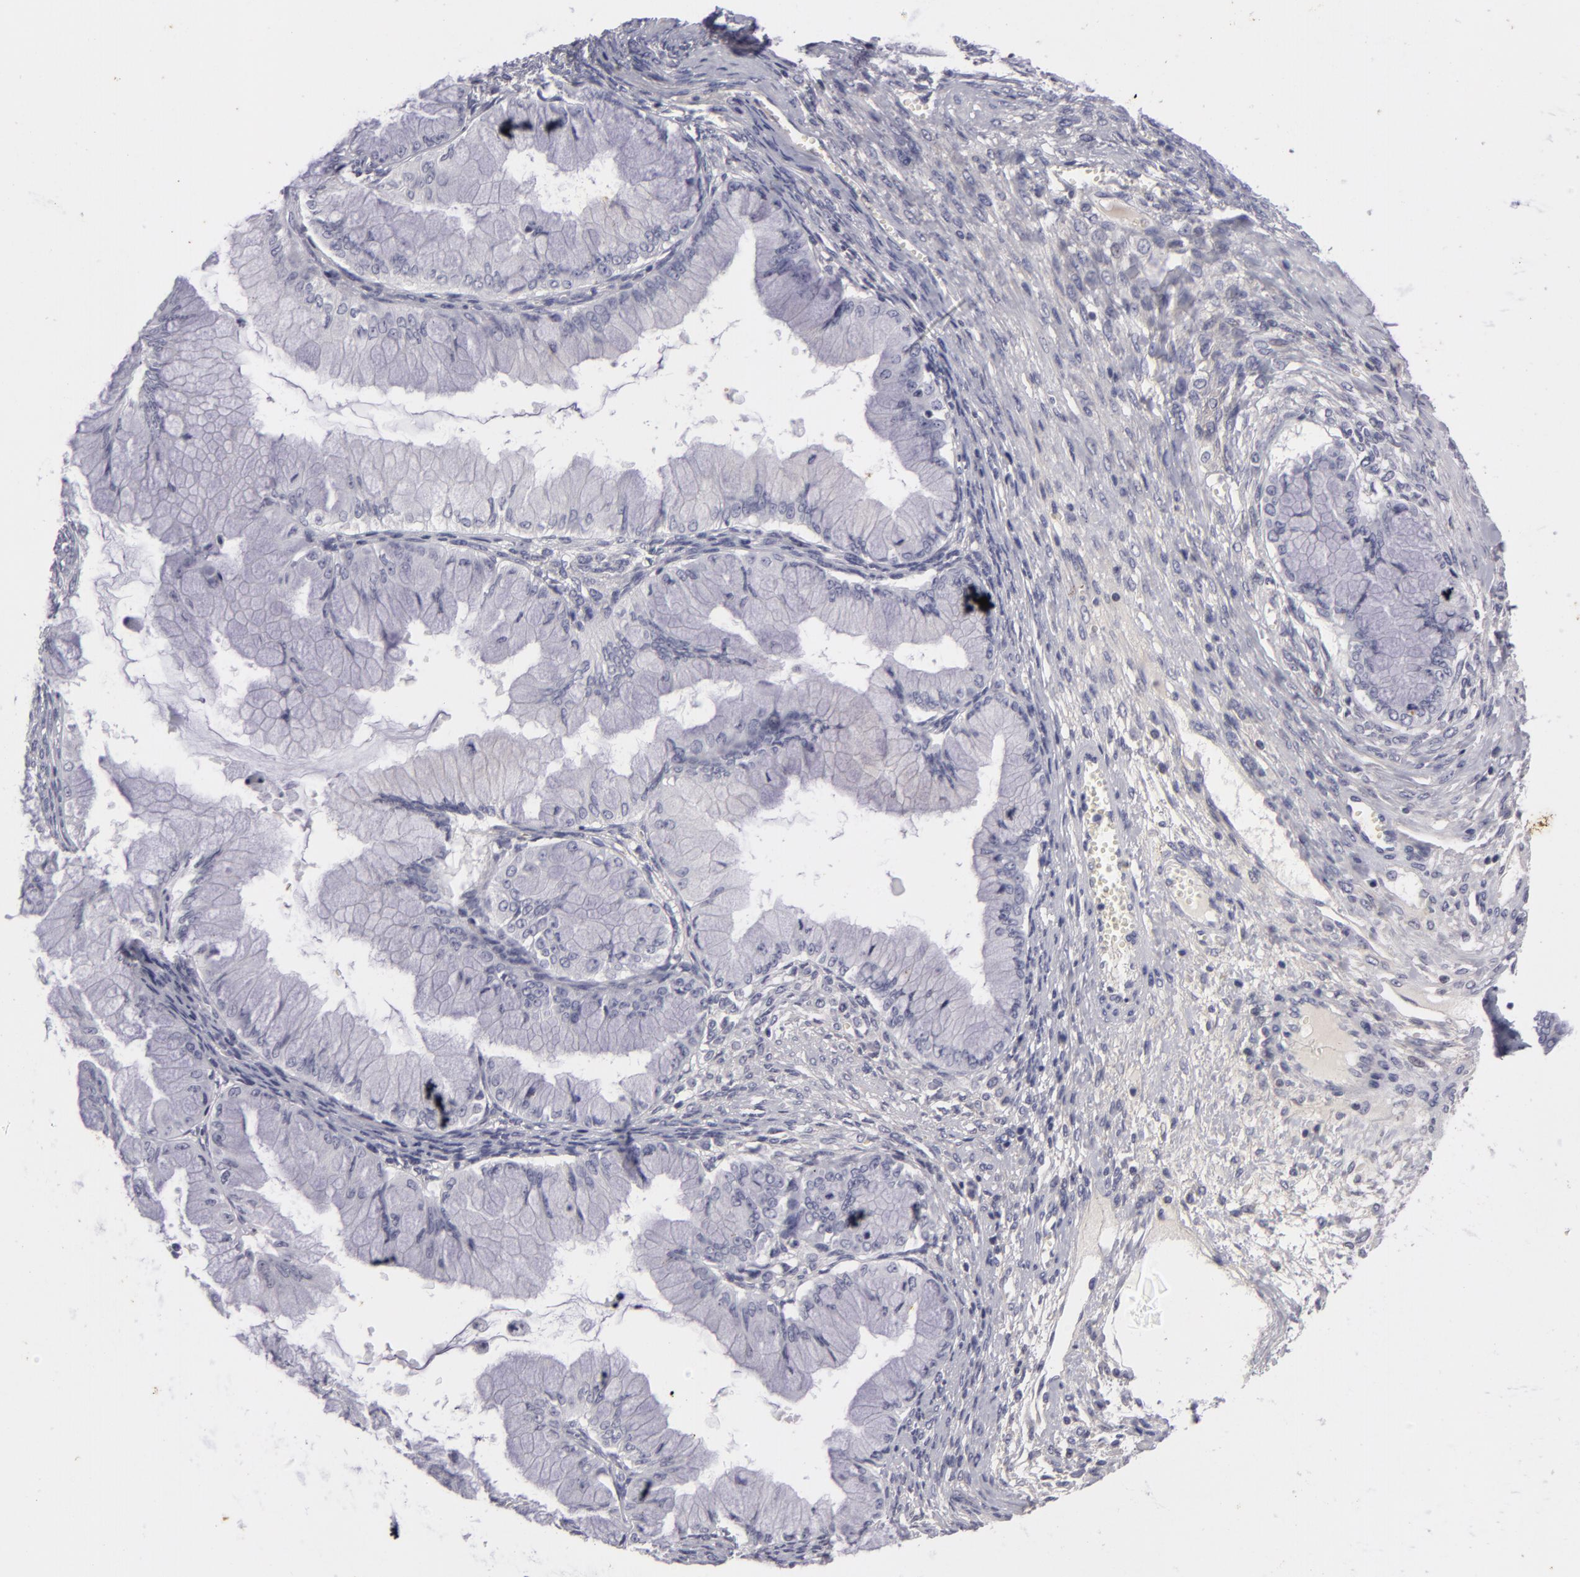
{"staining": {"intensity": "negative", "quantity": "none", "location": "none"}, "tissue": "ovarian cancer", "cell_type": "Tumor cells", "image_type": "cancer", "snomed": [{"axis": "morphology", "description": "Cystadenocarcinoma, mucinous, NOS"}, {"axis": "topography", "description": "Ovary"}], "caption": "Tumor cells are negative for brown protein staining in ovarian mucinous cystadenocarcinoma.", "gene": "NLGN4X", "patient": {"sex": "female", "age": 63}}